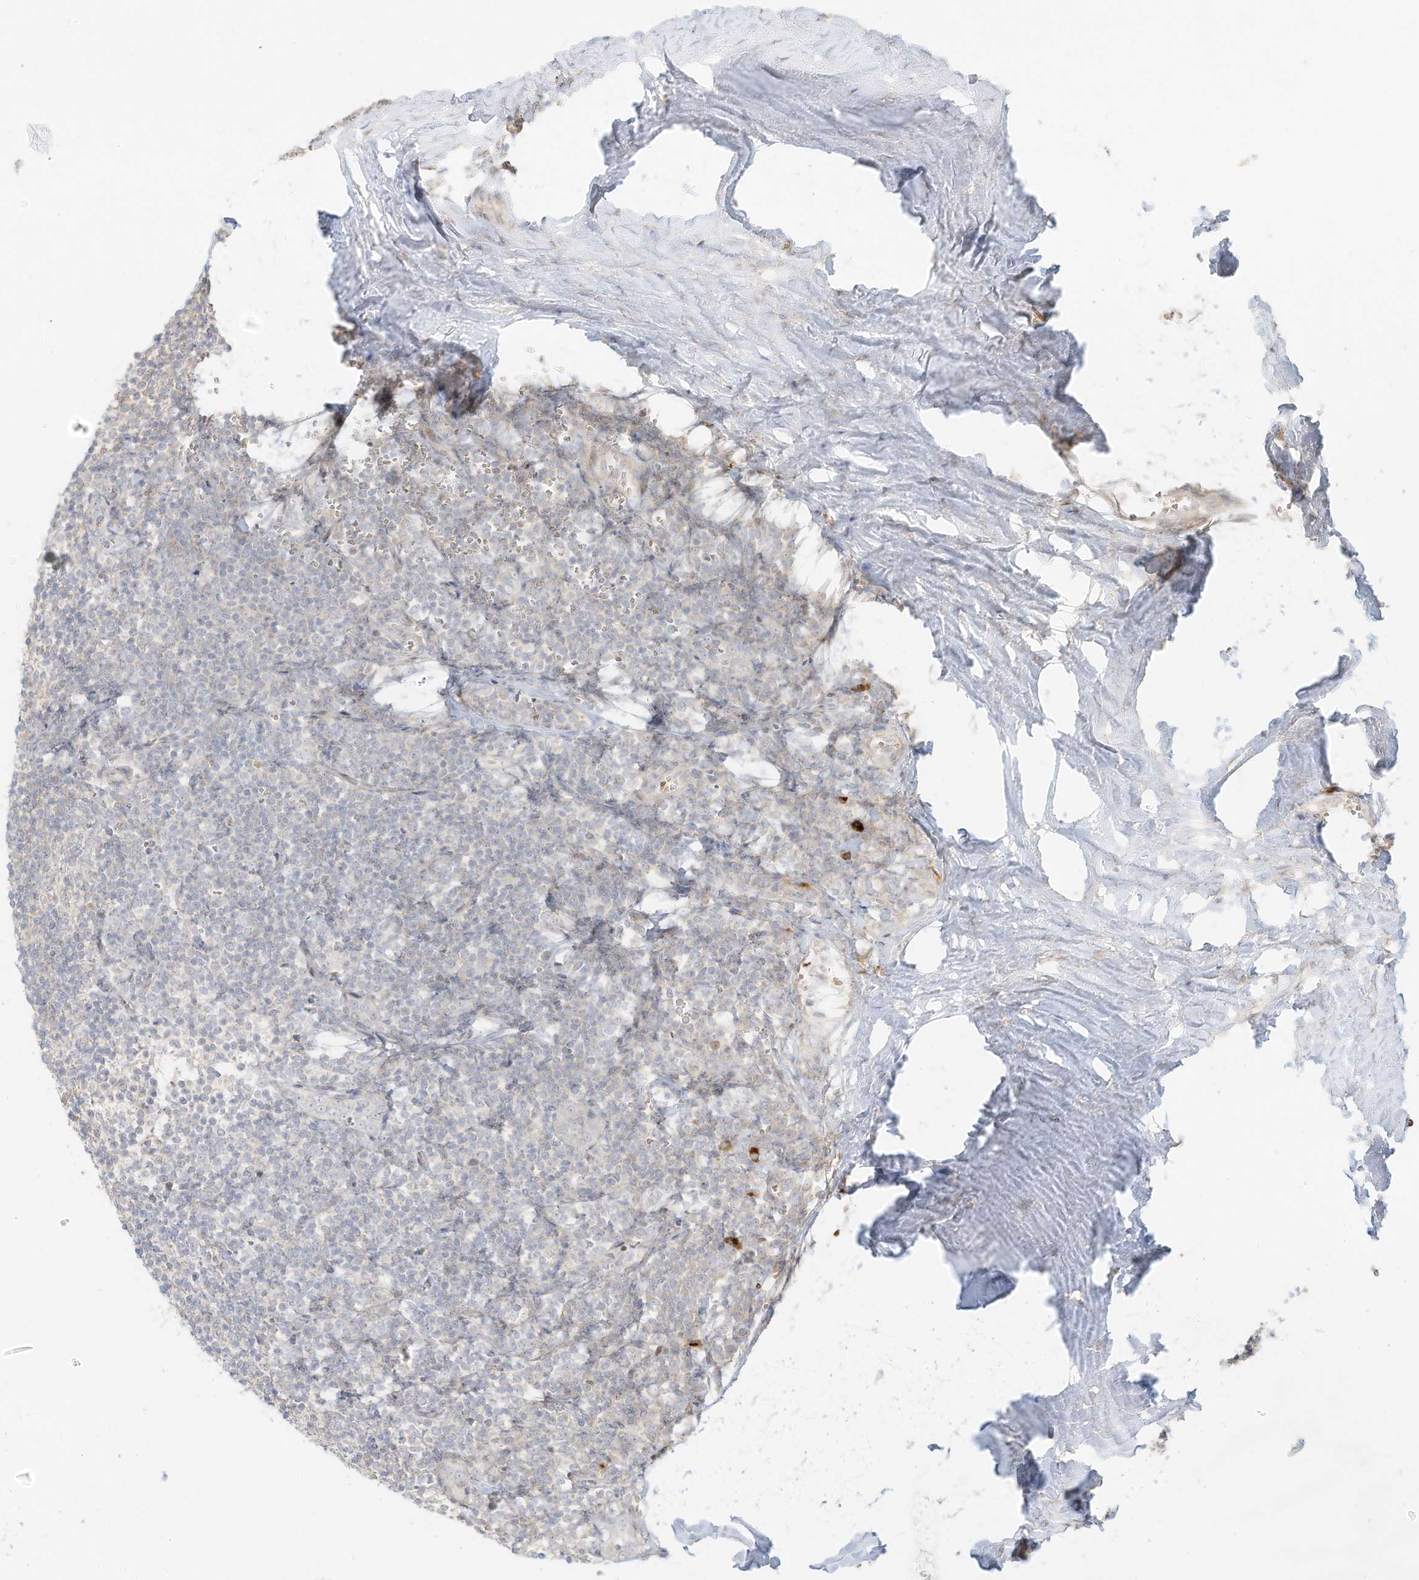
{"staining": {"intensity": "negative", "quantity": "none", "location": "none"}, "tissue": "tonsil", "cell_type": "Germinal center cells", "image_type": "normal", "snomed": [{"axis": "morphology", "description": "Normal tissue, NOS"}, {"axis": "topography", "description": "Tonsil"}], "caption": "This is an immunohistochemistry histopathology image of unremarkable tonsil. There is no staining in germinal center cells.", "gene": "OFD1", "patient": {"sex": "male", "age": 27}}